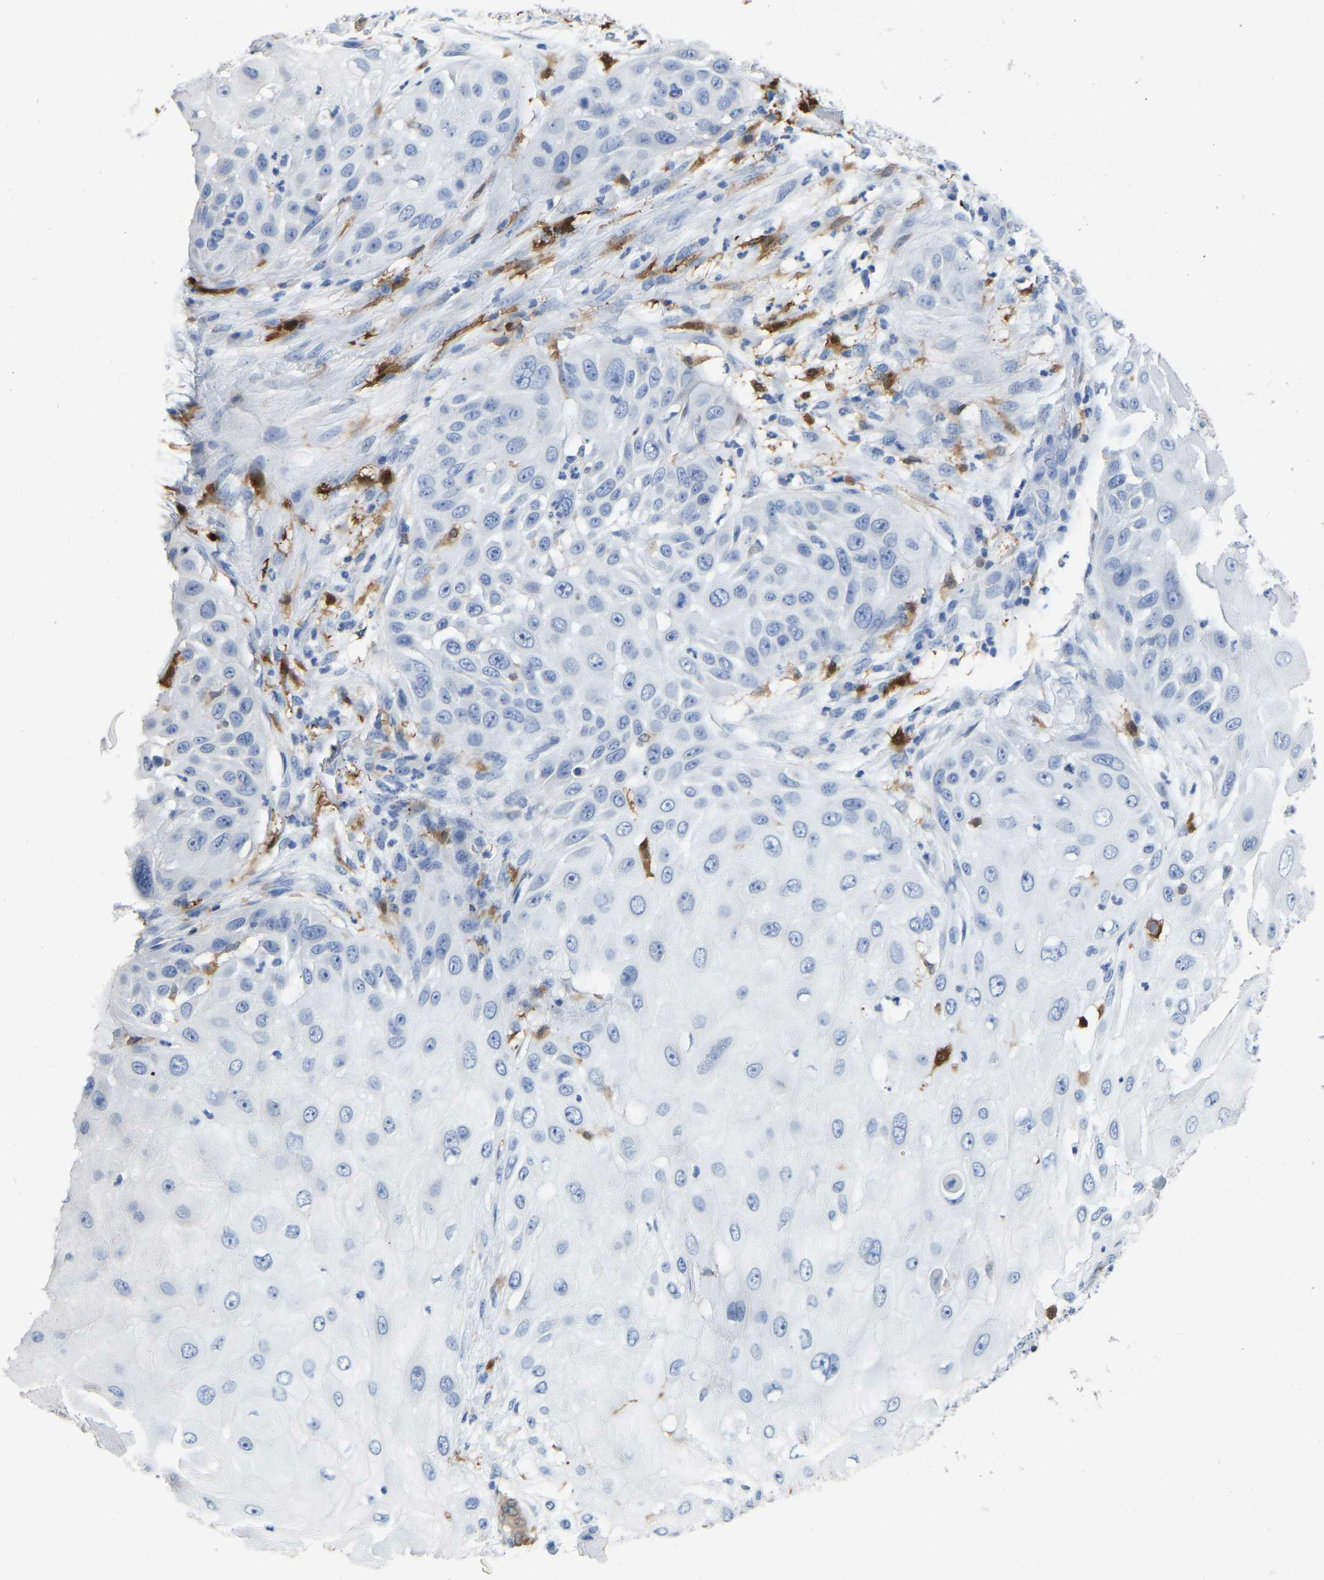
{"staining": {"intensity": "negative", "quantity": "none", "location": "none"}, "tissue": "skin cancer", "cell_type": "Tumor cells", "image_type": "cancer", "snomed": [{"axis": "morphology", "description": "Squamous cell carcinoma, NOS"}, {"axis": "topography", "description": "Skin"}], "caption": "Tumor cells show no significant protein staining in squamous cell carcinoma (skin). (DAB (3,3'-diaminobenzidine) immunohistochemistry (IHC) with hematoxylin counter stain).", "gene": "ULBP2", "patient": {"sex": "female", "age": 44}}